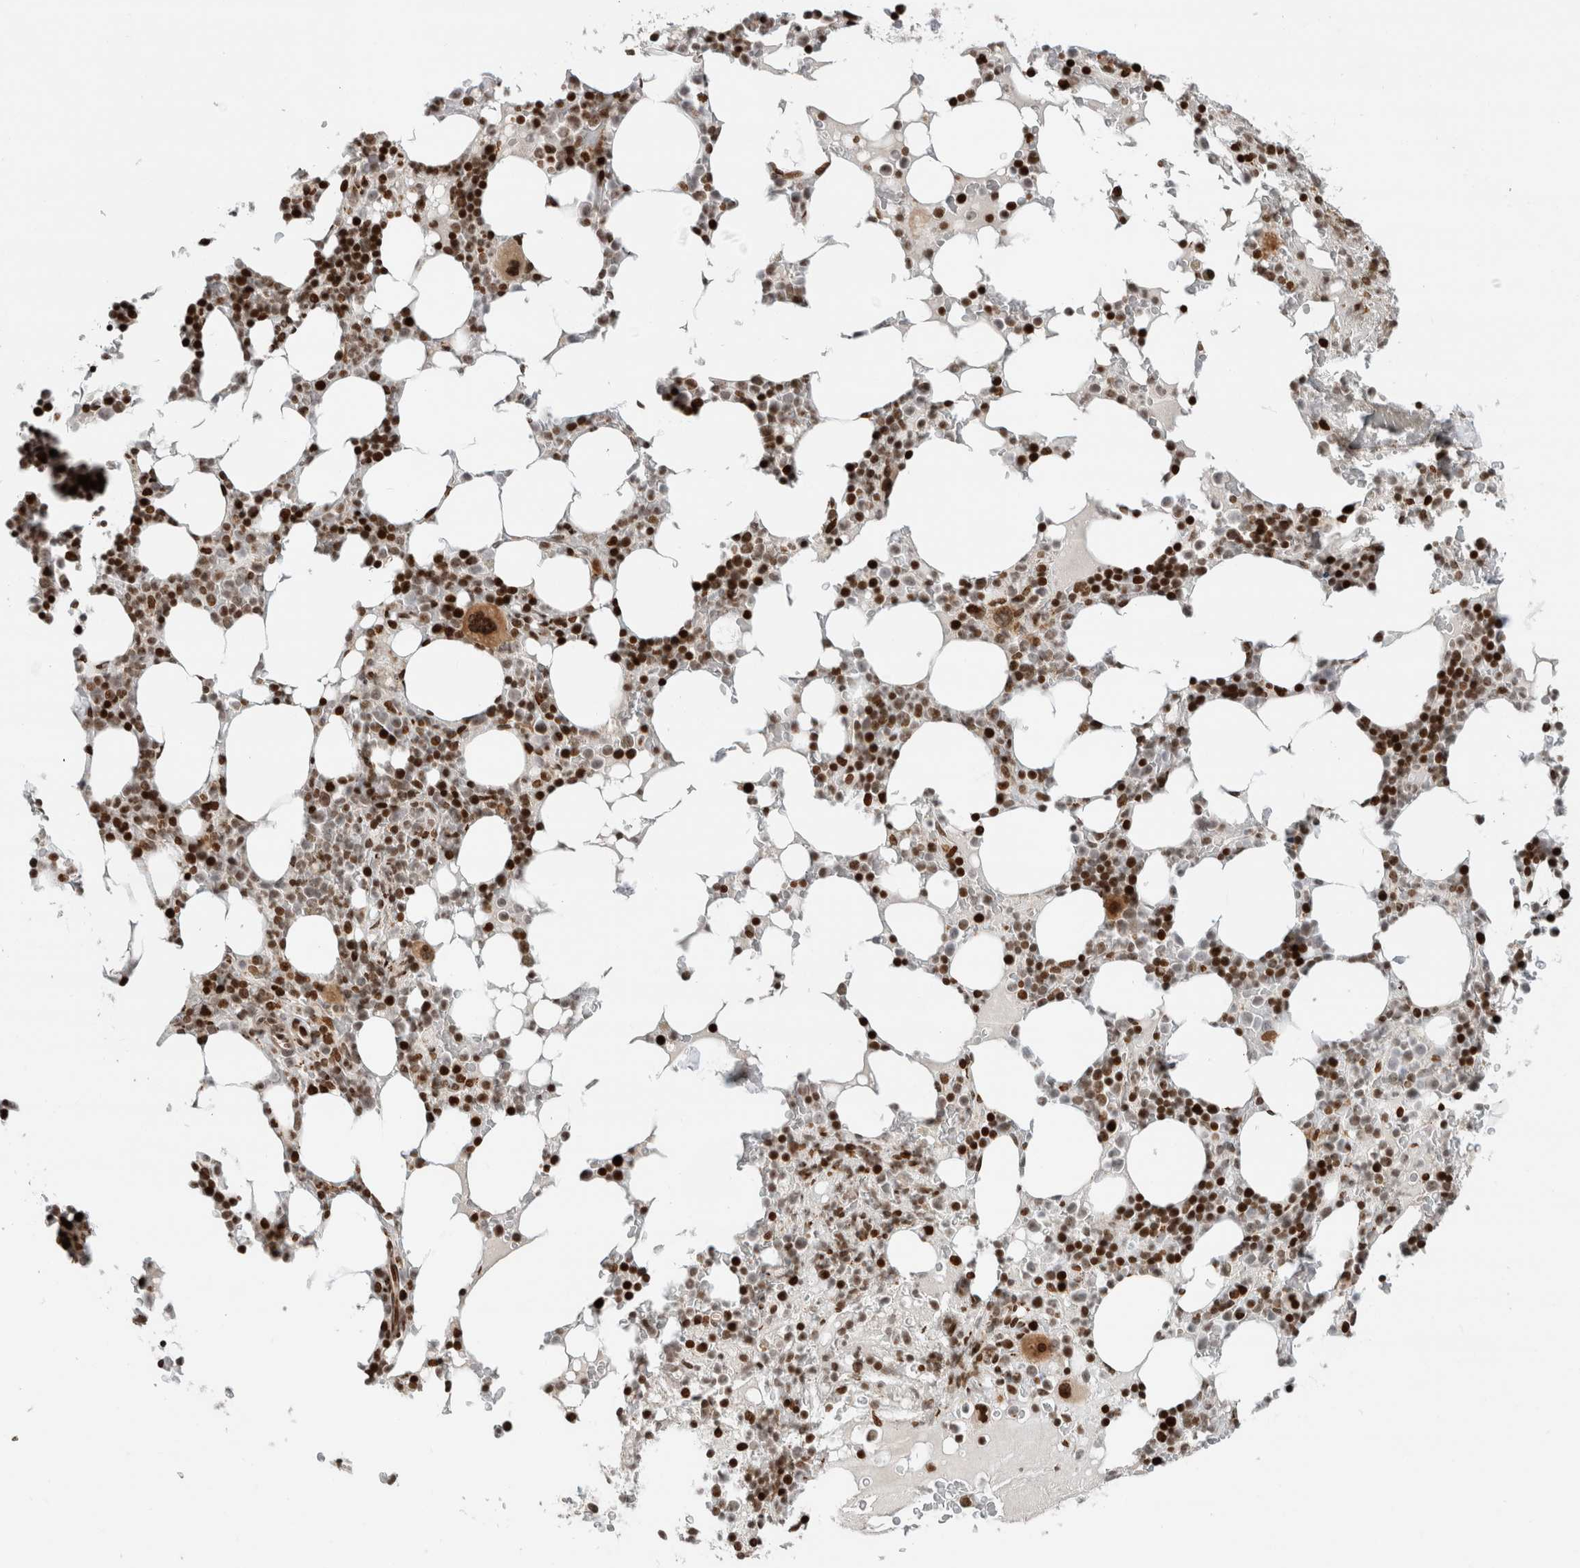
{"staining": {"intensity": "strong", "quantity": ">75%", "location": "nuclear"}, "tissue": "bone marrow", "cell_type": "Hematopoietic cells", "image_type": "normal", "snomed": [{"axis": "morphology", "description": "Normal tissue, NOS"}, {"axis": "topography", "description": "Bone marrow"}], "caption": "This photomicrograph displays unremarkable bone marrow stained with immunohistochemistry (IHC) to label a protein in brown. The nuclear of hematopoietic cells show strong positivity for the protein. Nuclei are counter-stained blue.", "gene": "GINS4", "patient": {"sex": "male", "age": 58}}